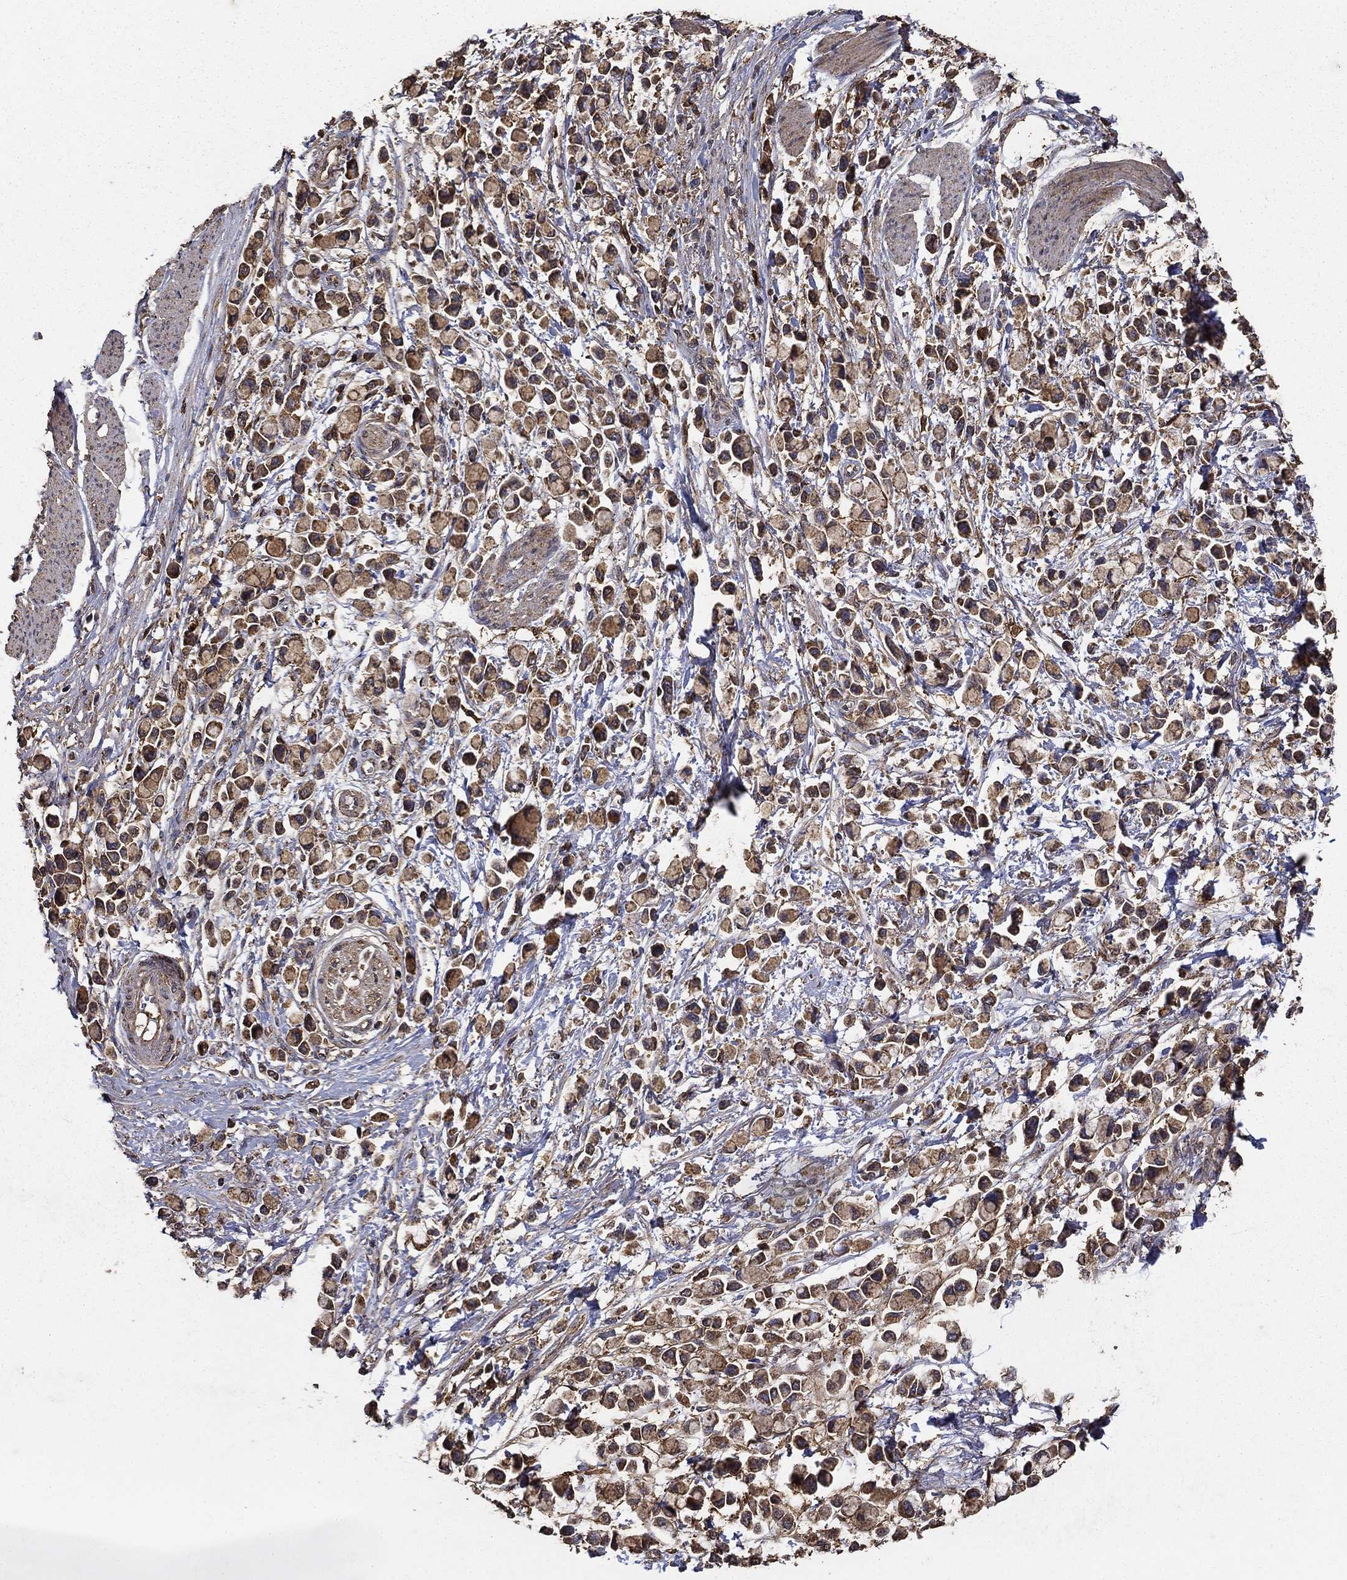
{"staining": {"intensity": "strong", "quantity": ">75%", "location": "cytoplasmic/membranous"}, "tissue": "stomach cancer", "cell_type": "Tumor cells", "image_type": "cancer", "snomed": [{"axis": "morphology", "description": "Adenocarcinoma, NOS"}, {"axis": "topography", "description": "Stomach"}], "caption": "This is an image of immunohistochemistry (IHC) staining of stomach adenocarcinoma, which shows strong expression in the cytoplasmic/membranous of tumor cells.", "gene": "IFRD1", "patient": {"sex": "female", "age": 81}}